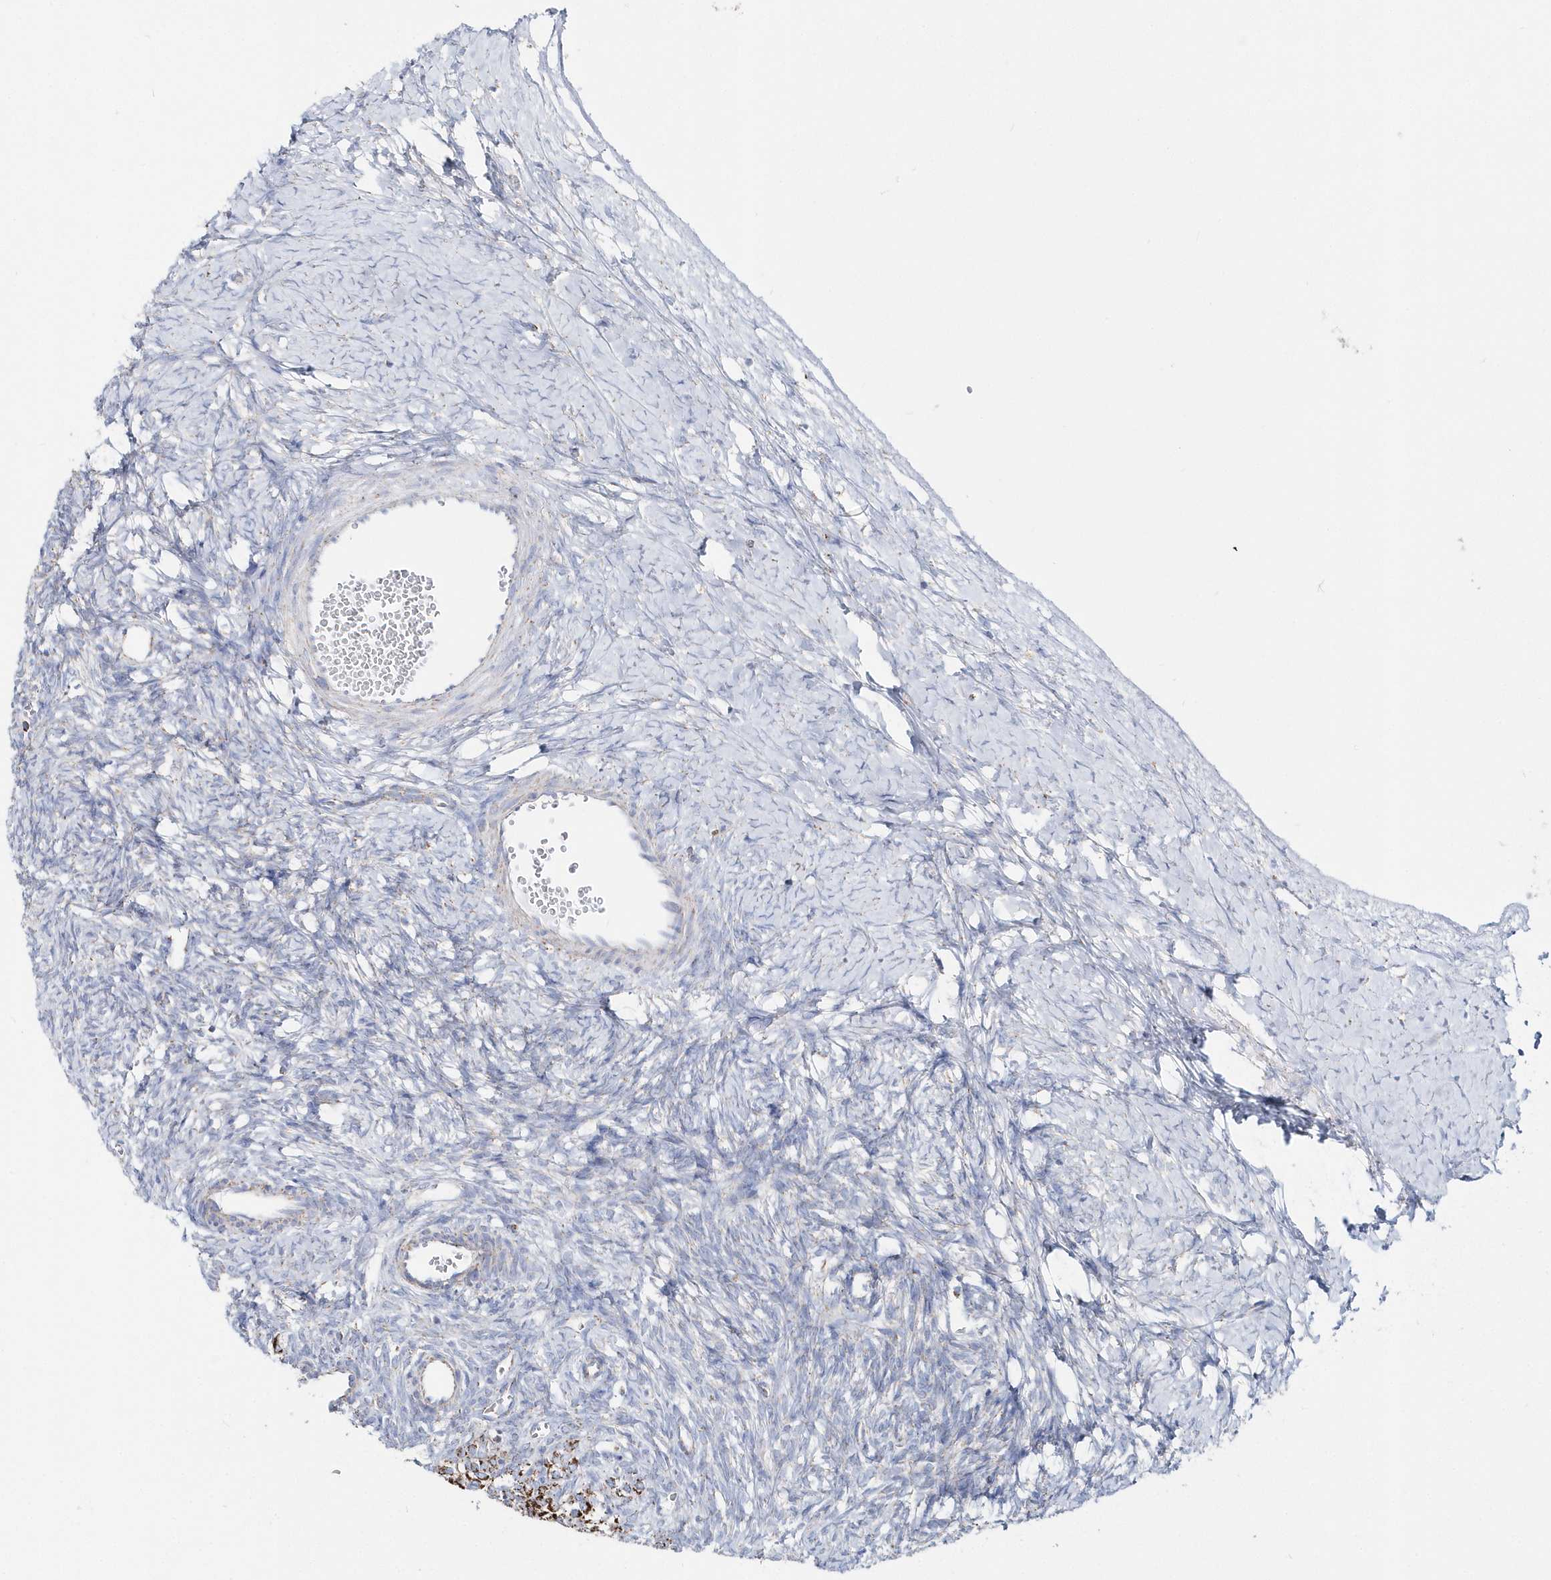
{"staining": {"intensity": "weak", "quantity": "<25%", "location": "cytoplasmic/membranous"}, "tissue": "ovary", "cell_type": "Ovarian stroma cells", "image_type": "normal", "snomed": [{"axis": "morphology", "description": "Normal tissue, NOS"}, {"axis": "morphology", "description": "Developmental malformation"}, {"axis": "topography", "description": "Ovary"}], "caption": "IHC micrograph of normal ovary stained for a protein (brown), which reveals no expression in ovarian stroma cells.", "gene": "TMCO6", "patient": {"sex": "female", "age": 39}}